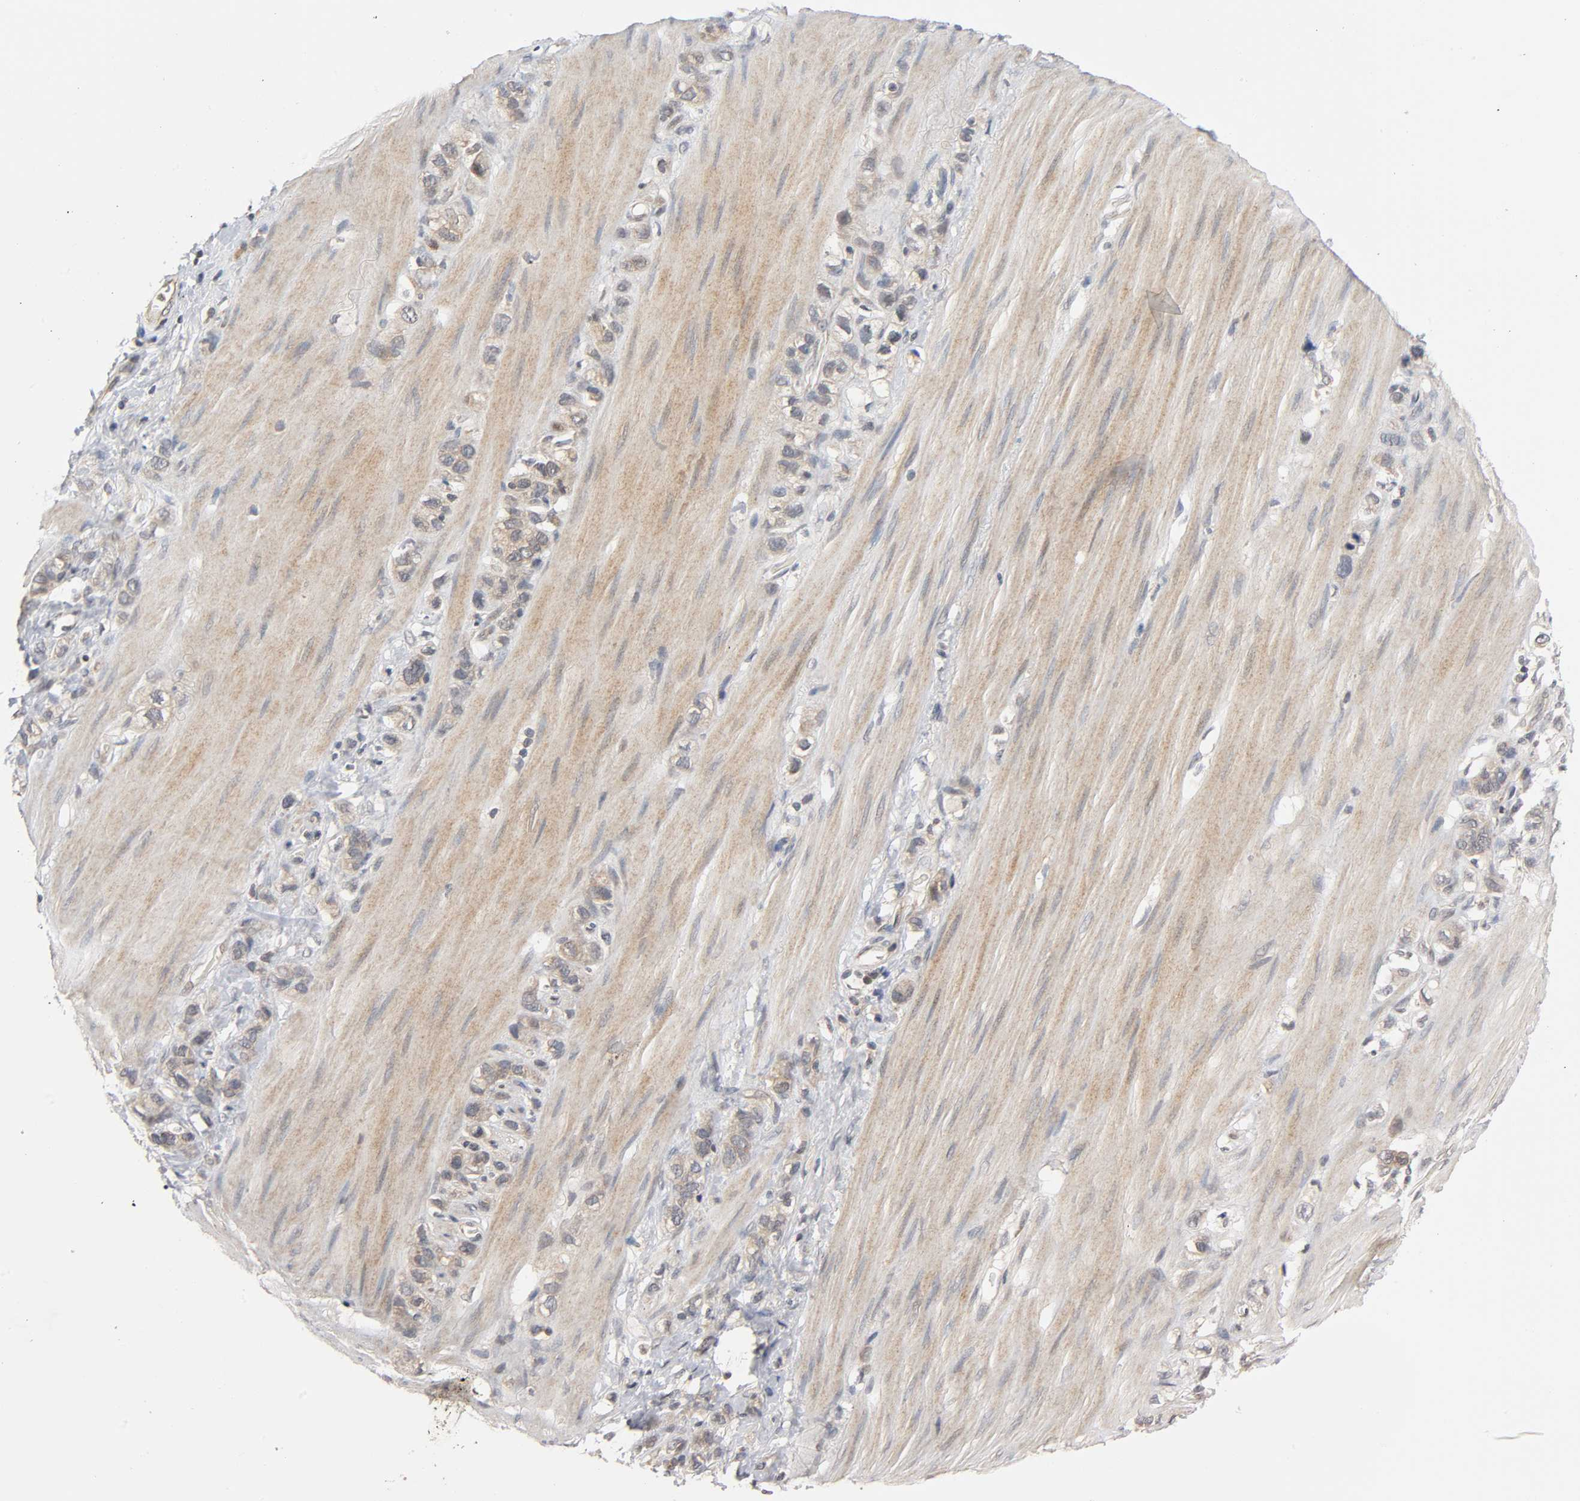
{"staining": {"intensity": "moderate", "quantity": ">75%", "location": "cytoplasmic/membranous"}, "tissue": "stomach cancer", "cell_type": "Tumor cells", "image_type": "cancer", "snomed": [{"axis": "morphology", "description": "Normal tissue, NOS"}, {"axis": "morphology", "description": "Adenocarcinoma, NOS"}, {"axis": "morphology", "description": "Adenocarcinoma, High grade"}, {"axis": "topography", "description": "Stomach, upper"}, {"axis": "topography", "description": "Stomach"}], "caption": "Brown immunohistochemical staining in human stomach cancer demonstrates moderate cytoplasmic/membranous expression in approximately >75% of tumor cells.", "gene": "MAPK8", "patient": {"sex": "female", "age": 65}}